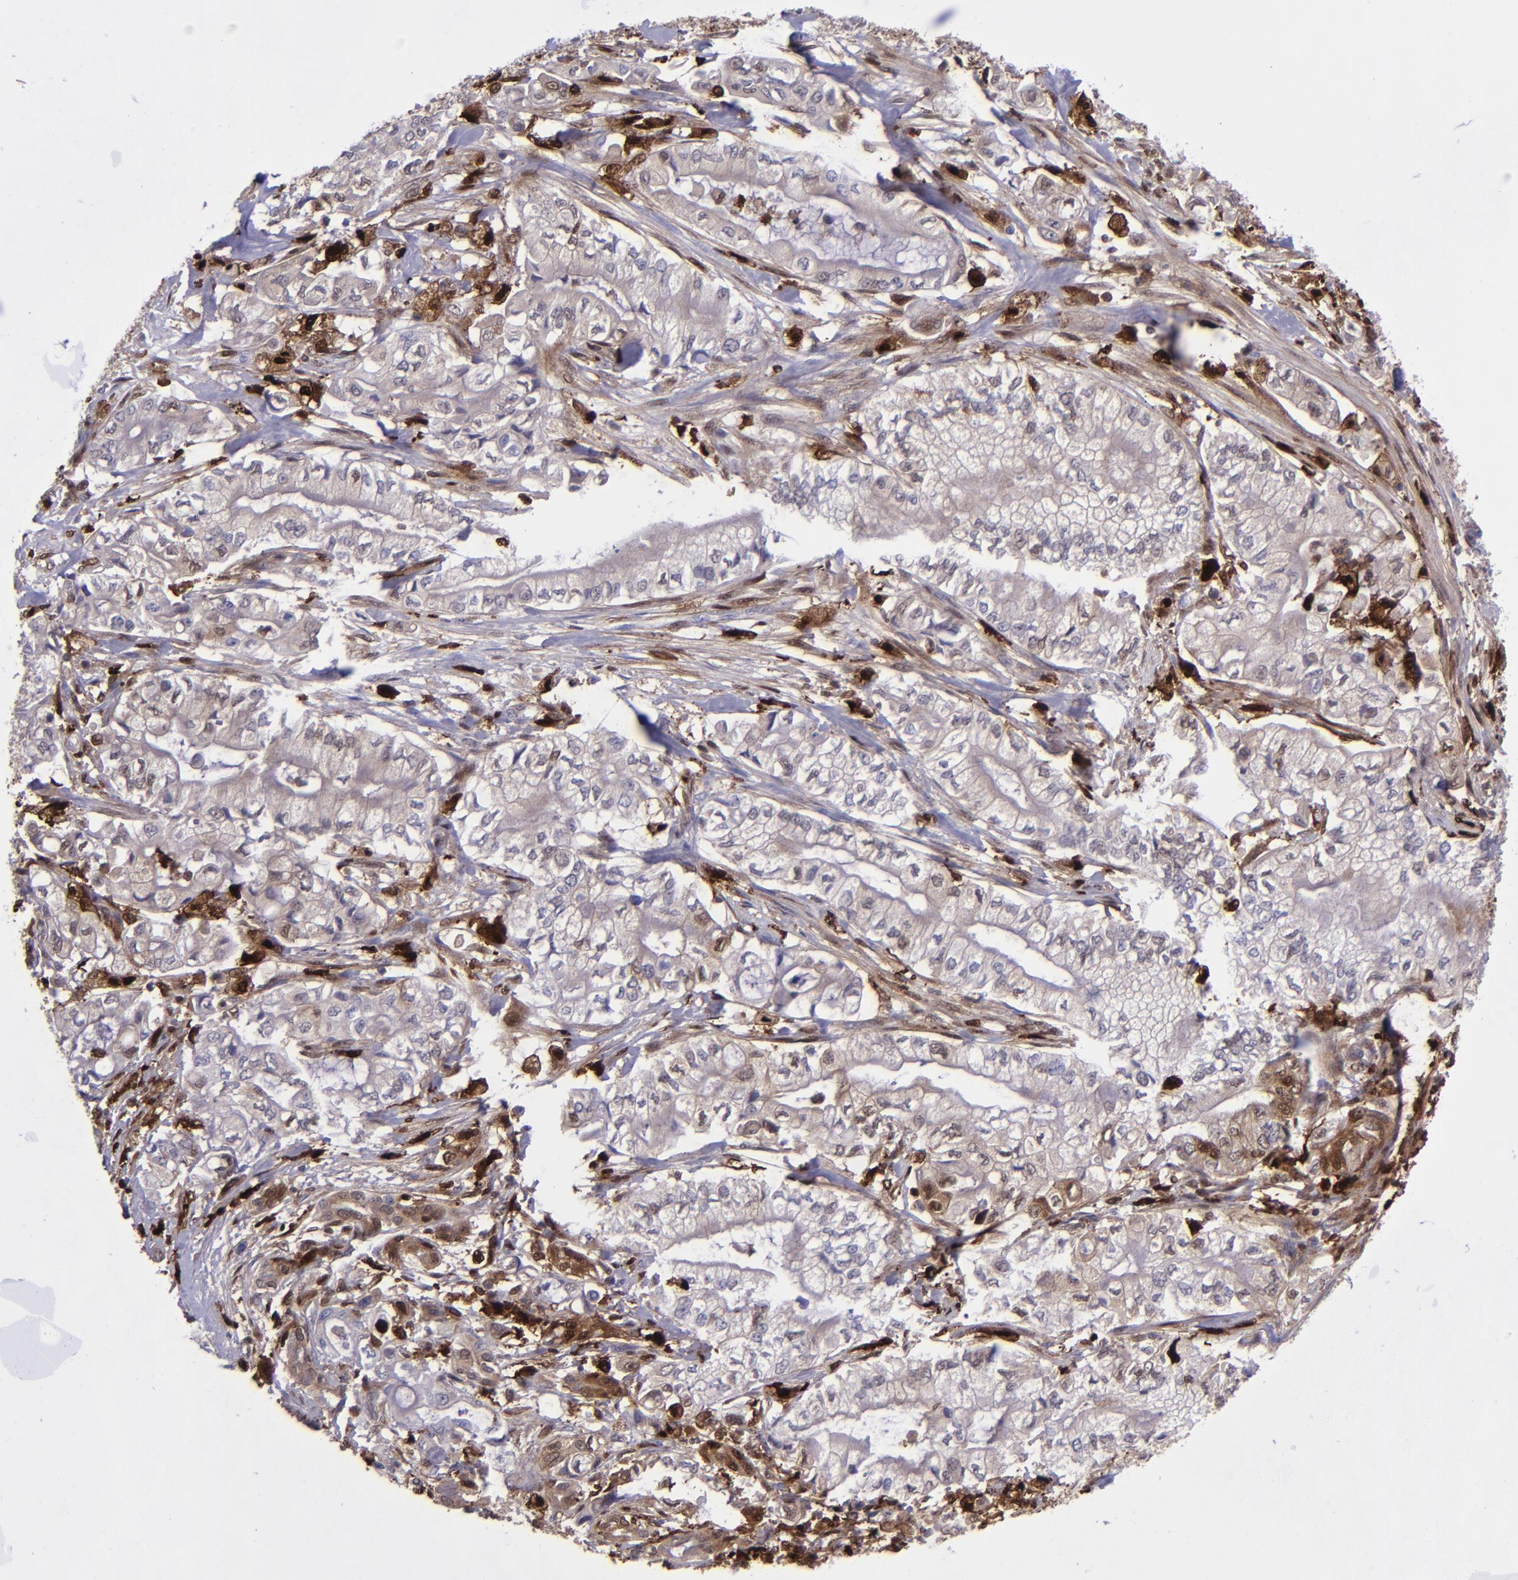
{"staining": {"intensity": "weak", "quantity": "<25%", "location": "cytoplasmic/membranous,nuclear"}, "tissue": "pancreatic cancer", "cell_type": "Tumor cells", "image_type": "cancer", "snomed": [{"axis": "morphology", "description": "Adenocarcinoma, NOS"}, {"axis": "topography", "description": "Pancreas"}], "caption": "Immunohistochemistry (IHC) photomicrograph of pancreatic cancer (adenocarcinoma) stained for a protein (brown), which displays no expression in tumor cells. The staining is performed using DAB brown chromogen with nuclei counter-stained in using hematoxylin.", "gene": "TYMP", "patient": {"sex": "male", "age": 79}}